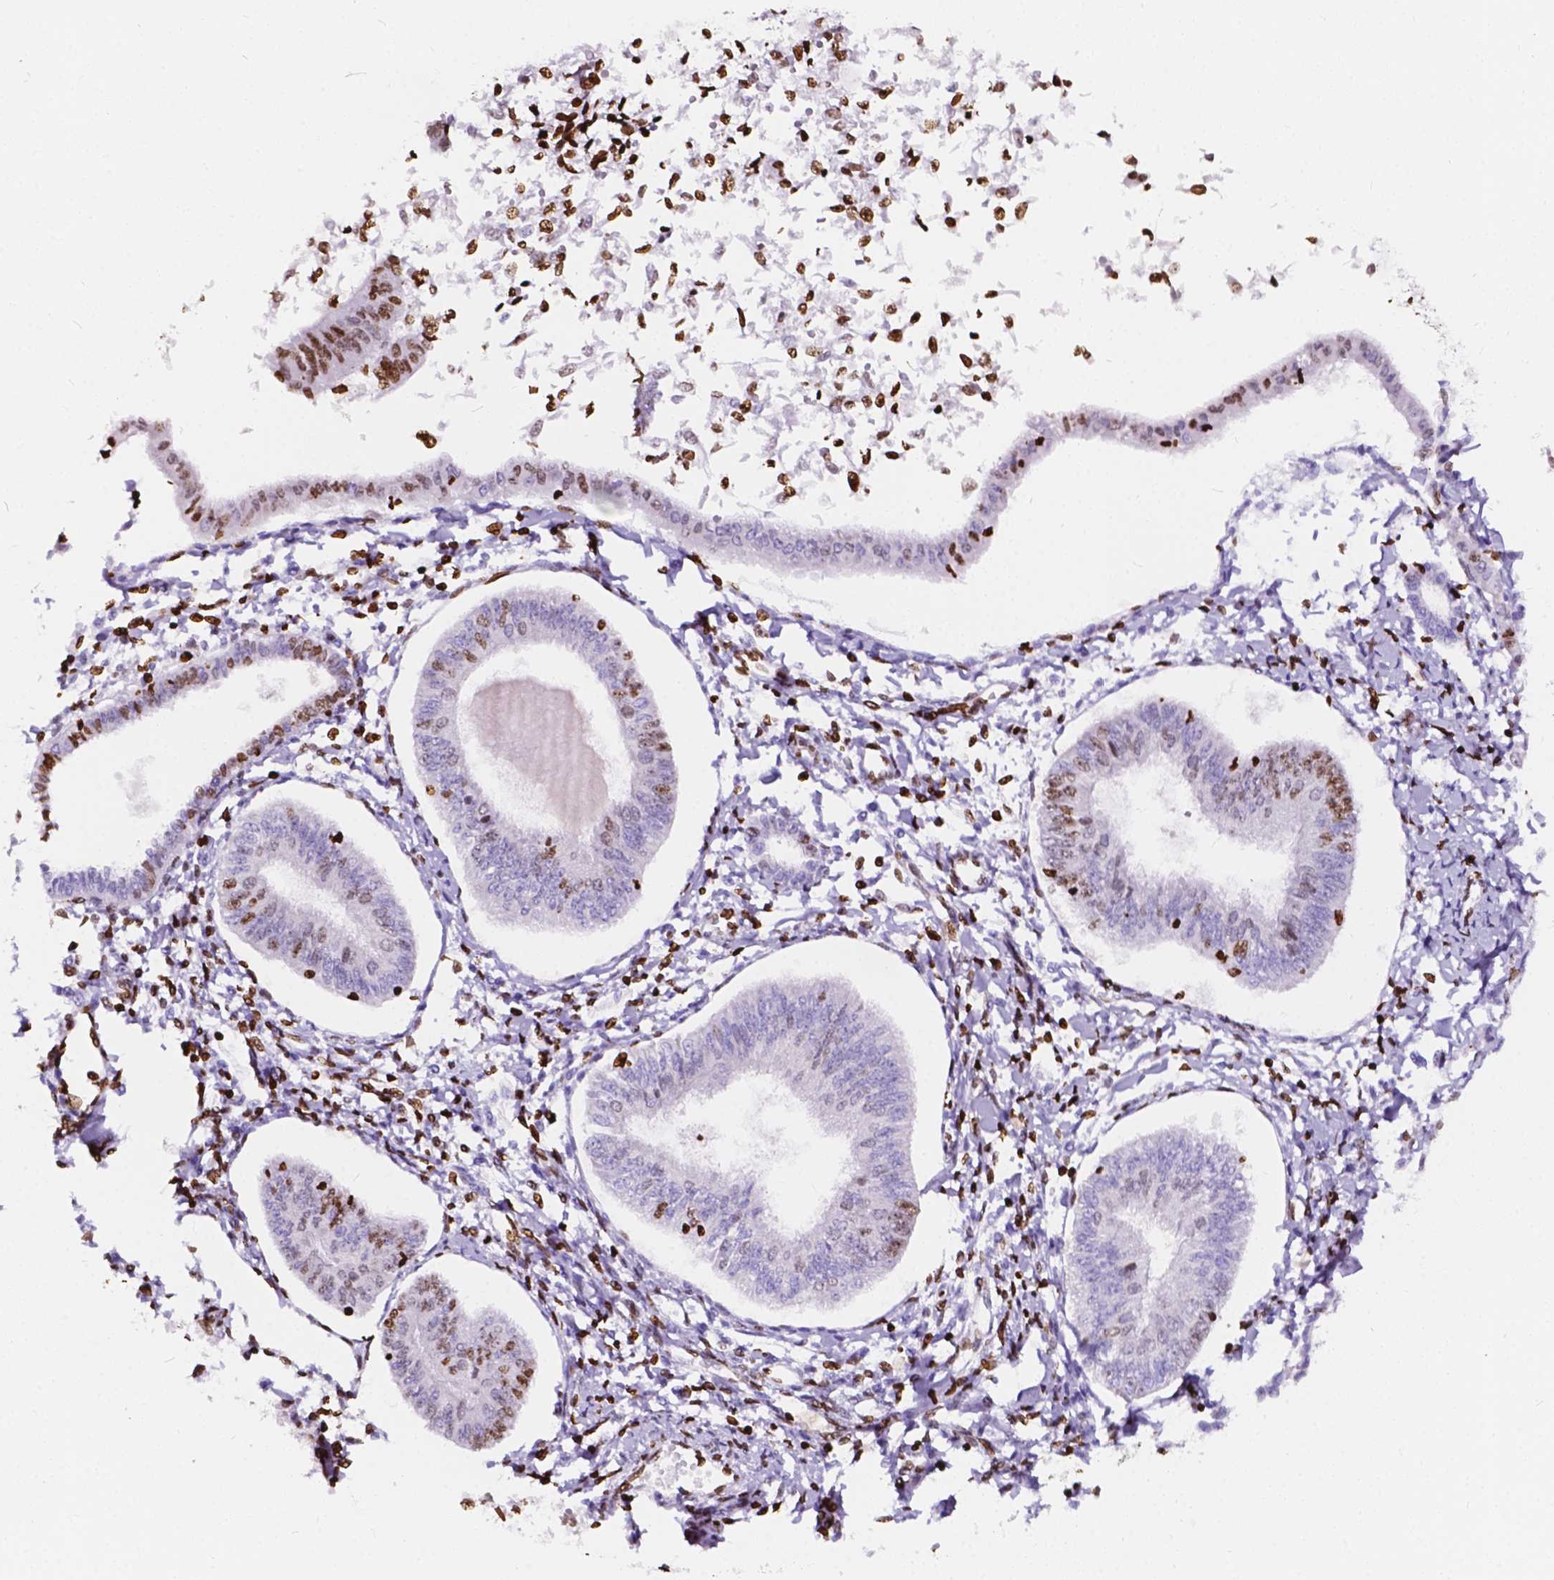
{"staining": {"intensity": "moderate", "quantity": "25%-75%", "location": "nuclear"}, "tissue": "endometrial cancer", "cell_type": "Tumor cells", "image_type": "cancer", "snomed": [{"axis": "morphology", "description": "Adenocarcinoma, NOS"}, {"axis": "topography", "description": "Endometrium"}], "caption": "Adenocarcinoma (endometrial) stained with IHC displays moderate nuclear staining in about 25%-75% of tumor cells. The staining is performed using DAB (3,3'-diaminobenzidine) brown chromogen to label protein expression. The nuclei are counter-stained blue using hematoxylin.", "gene": "CBY3", "patient": {"sex": "female", "age": 58}}